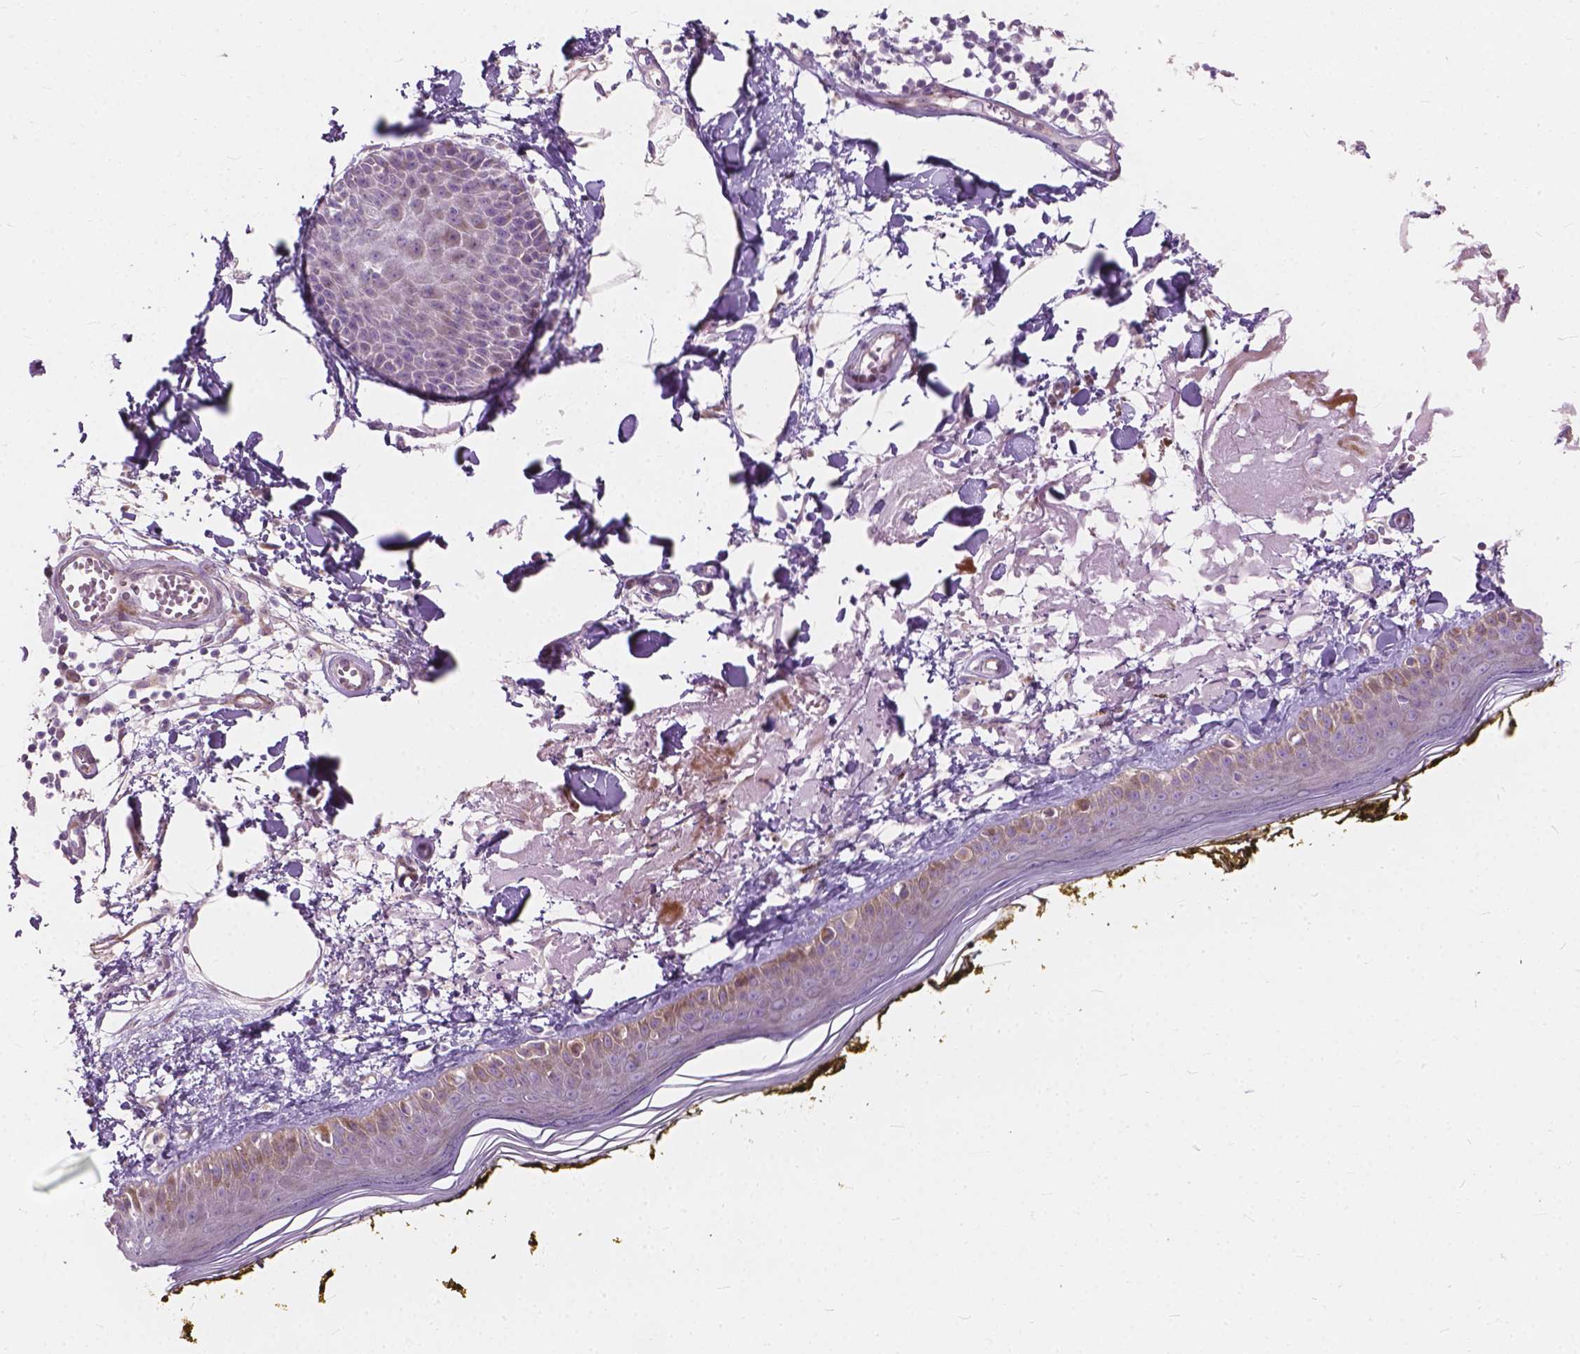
{"staining": {"intensity": "negative", "quantity": "none", "location": "none"}, "tissue": "skin", "cell_type": "Fibroblasts", "image_type": "normal", "snomed": [{"axis": "morphology", "description": "Normal tissue, NOS"}, {"axis": "topography", "description": "Skin"}], "caption": "The IHC histopathology image has no significant staining in fibroblasts of skin.", "gene": "MORN1", "patient": {"sex": "male", "age": 76}}